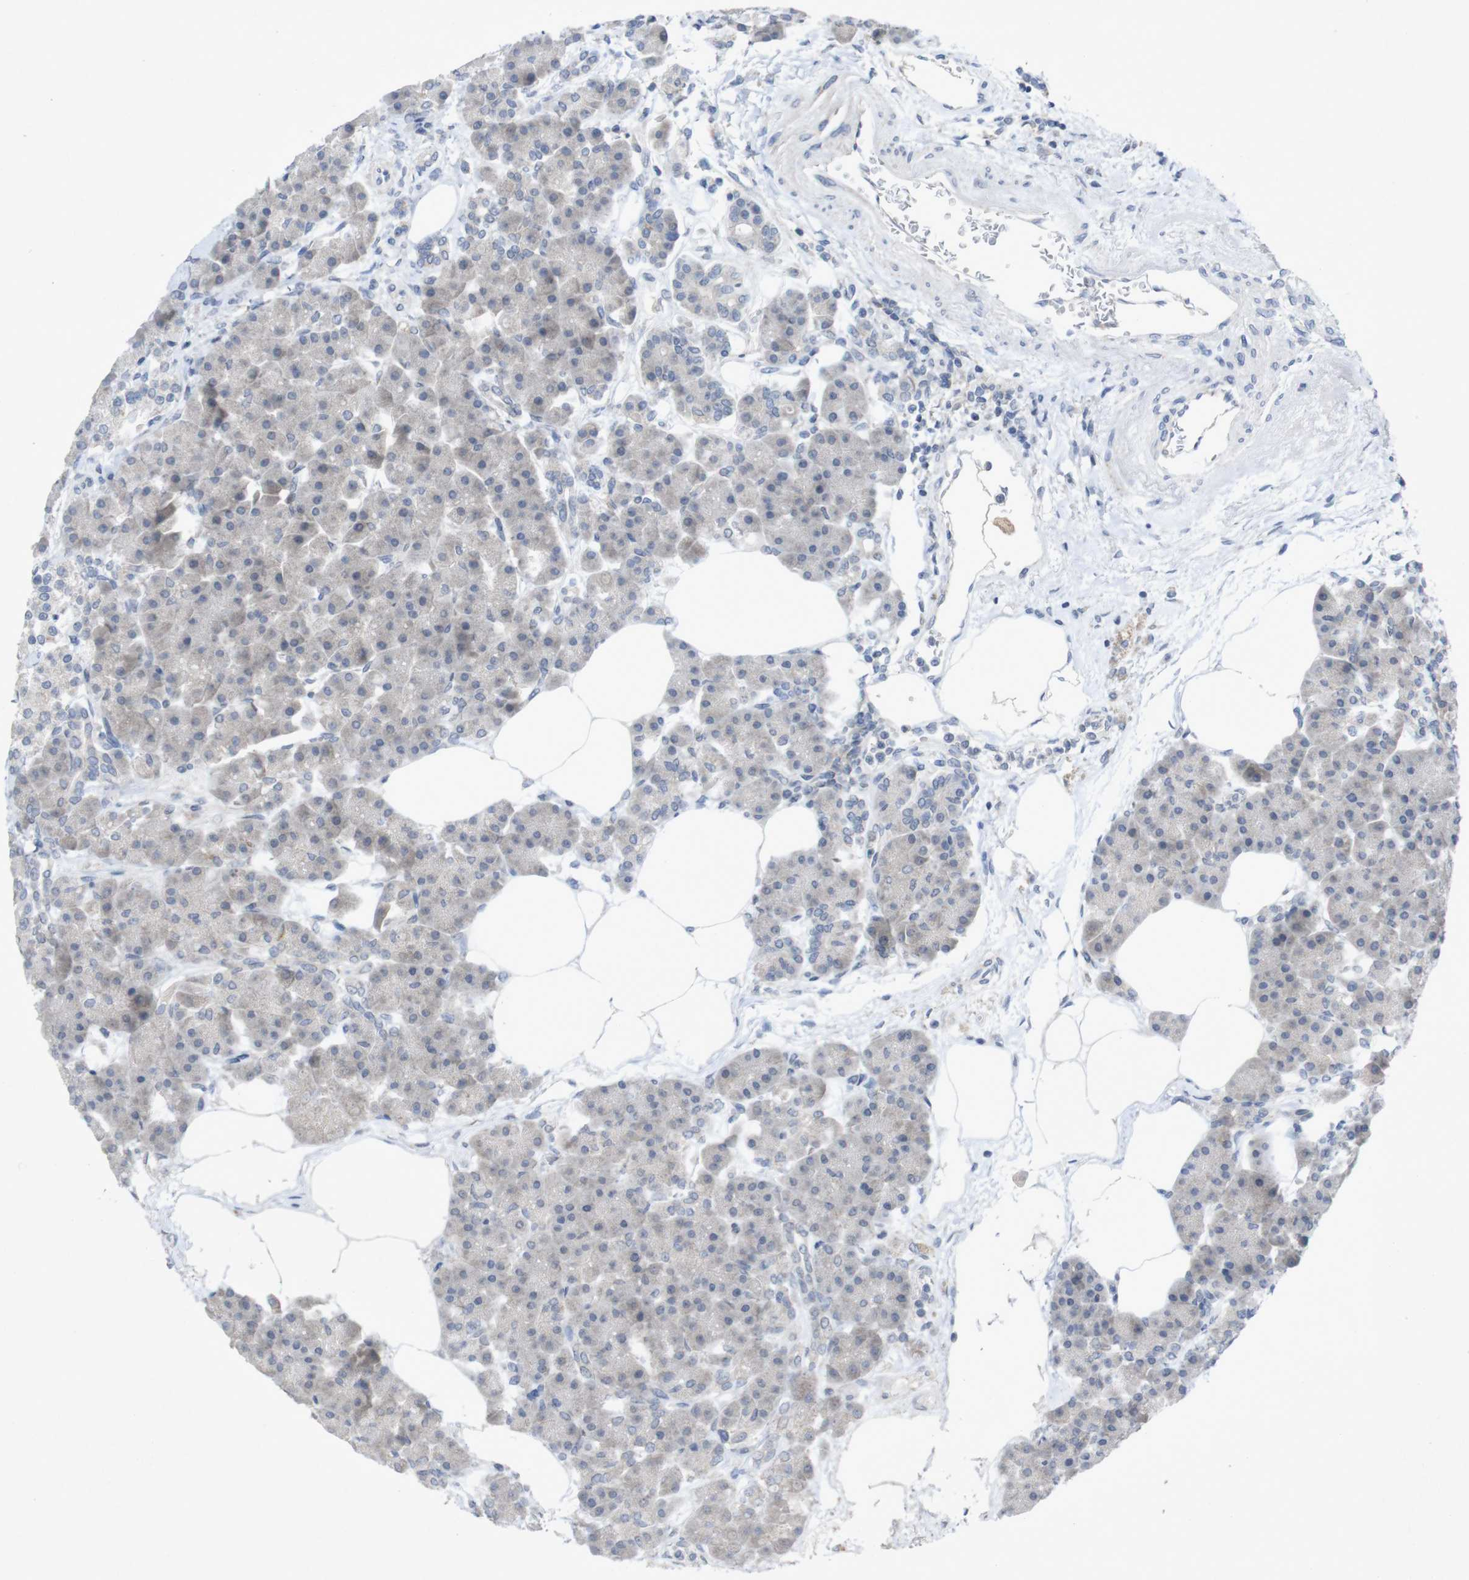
{"staining": {"intensity": "negative", "quantity": "none", "location": "none"}, "tissue": "pancreas", "cell_type": "Exocrine glandular cells", "image_type": "normal", "snomed": [{"axis": "morphology", "description": "Normal tissue, NOS"}, {"axis": "topography", "description": "Pancreas"}], "caption": "Immunohistochemistry (IHC) histopathology image of unremarkable human pancreas stained for a protein (brown), which reveals no staining in exocrine glandular cells.", "gene": "SLAMF7", "patient": {"sex": "female", "age": 70}}